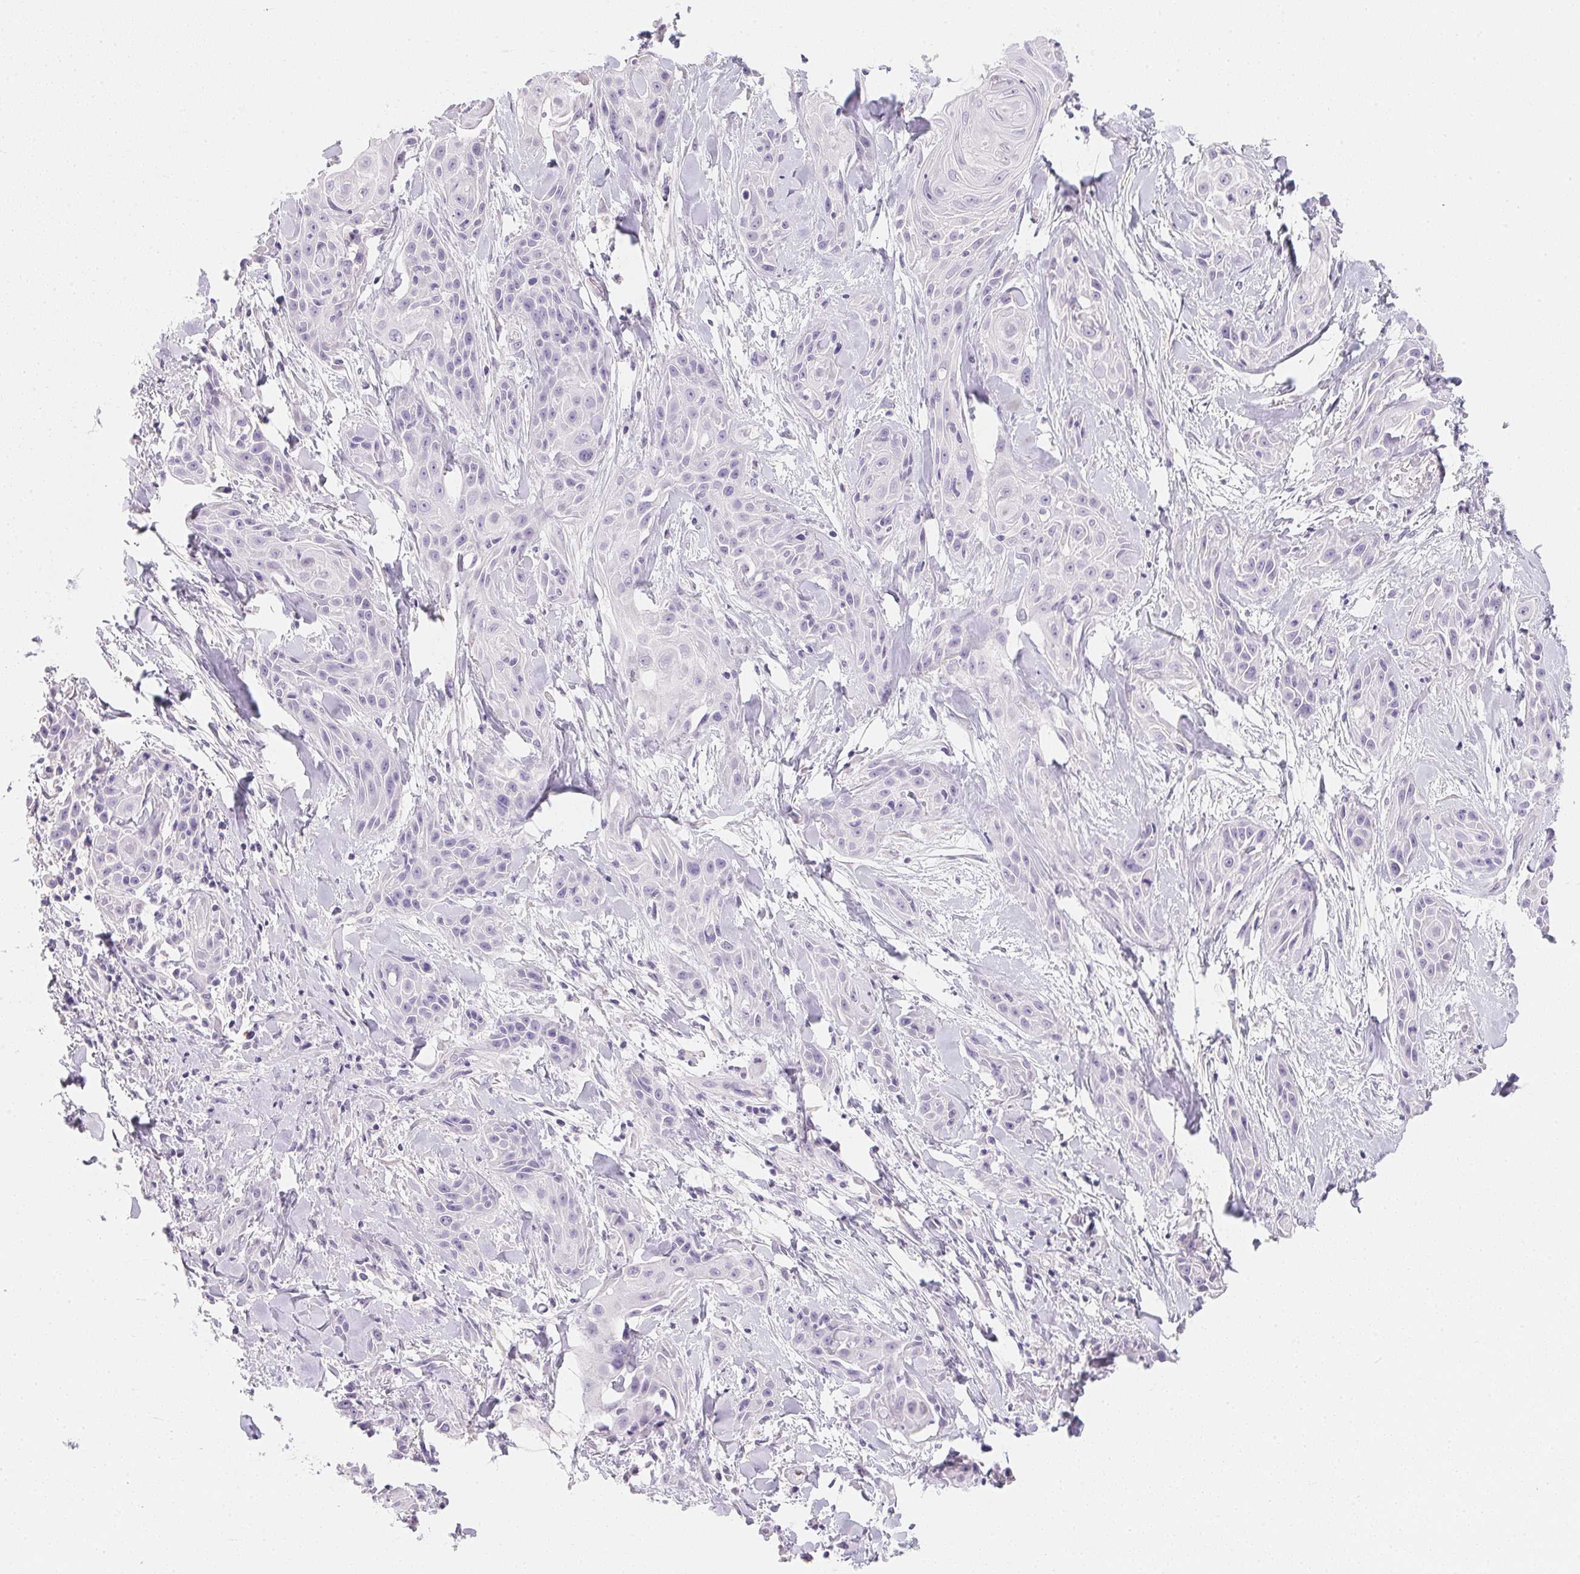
{"staining": {"intensity": "negative", "quantity": "none", "location": "none"}, "tissue": "skin cancer", "cell_type": "Tumor cells", "image_type": "cancer", "snomed": [{"axis": "morphology", "description": "Squamous cell carcinoma, NOS"}, {"axis": "topography", "description": "Skin"}, {"axis": "topography", "description": "Anal"}], "caption": "Tumor cells show no significant protein staining in skin squamous cell carcinoma. Nuclei are stained in blue.", "gene": "ACP3", "patient": {"sex": "male", "age": 64}}